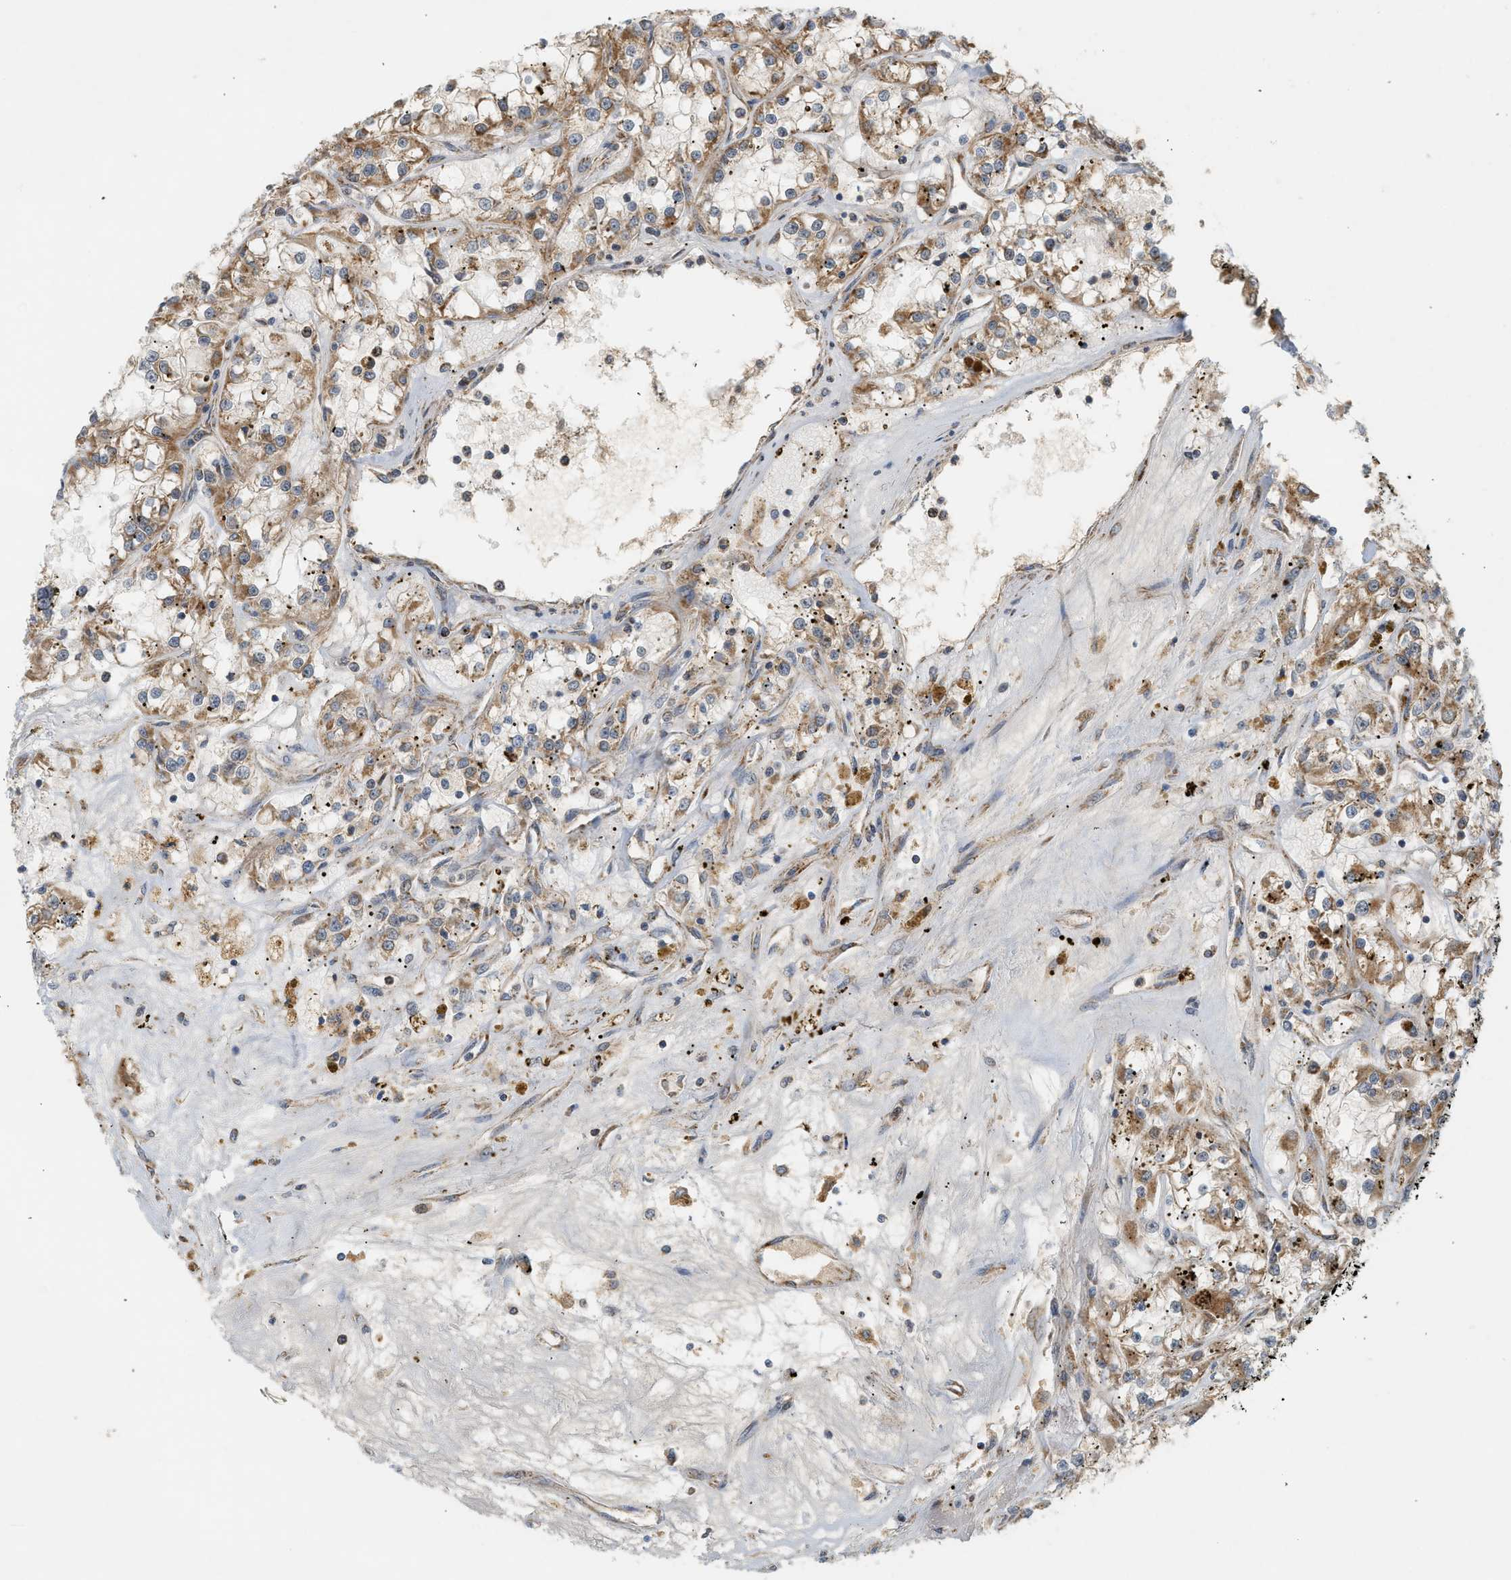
{"staining": {"intensity": "moderate", "quantity": ">75%", "location": "cytoplasmic/membranous"}, "tissue": "renal cancer", "cell_type": "Tumor cells", "image_type": "cancer", "snomed": [{"axis": "morphology", "description": "Adenocarcinoma, NOS"}, {"axis": "topography", "description": "Kidney"}], "caption": "About >75% of tumor cells in renal cancer (adenocarcinoma) reveal moderate cytoplasmic/membranous protein positivity as visualized by brown immunohistochemical staining.", "gene": "MCU", "patient": {"sex": "female", "age": 52}}